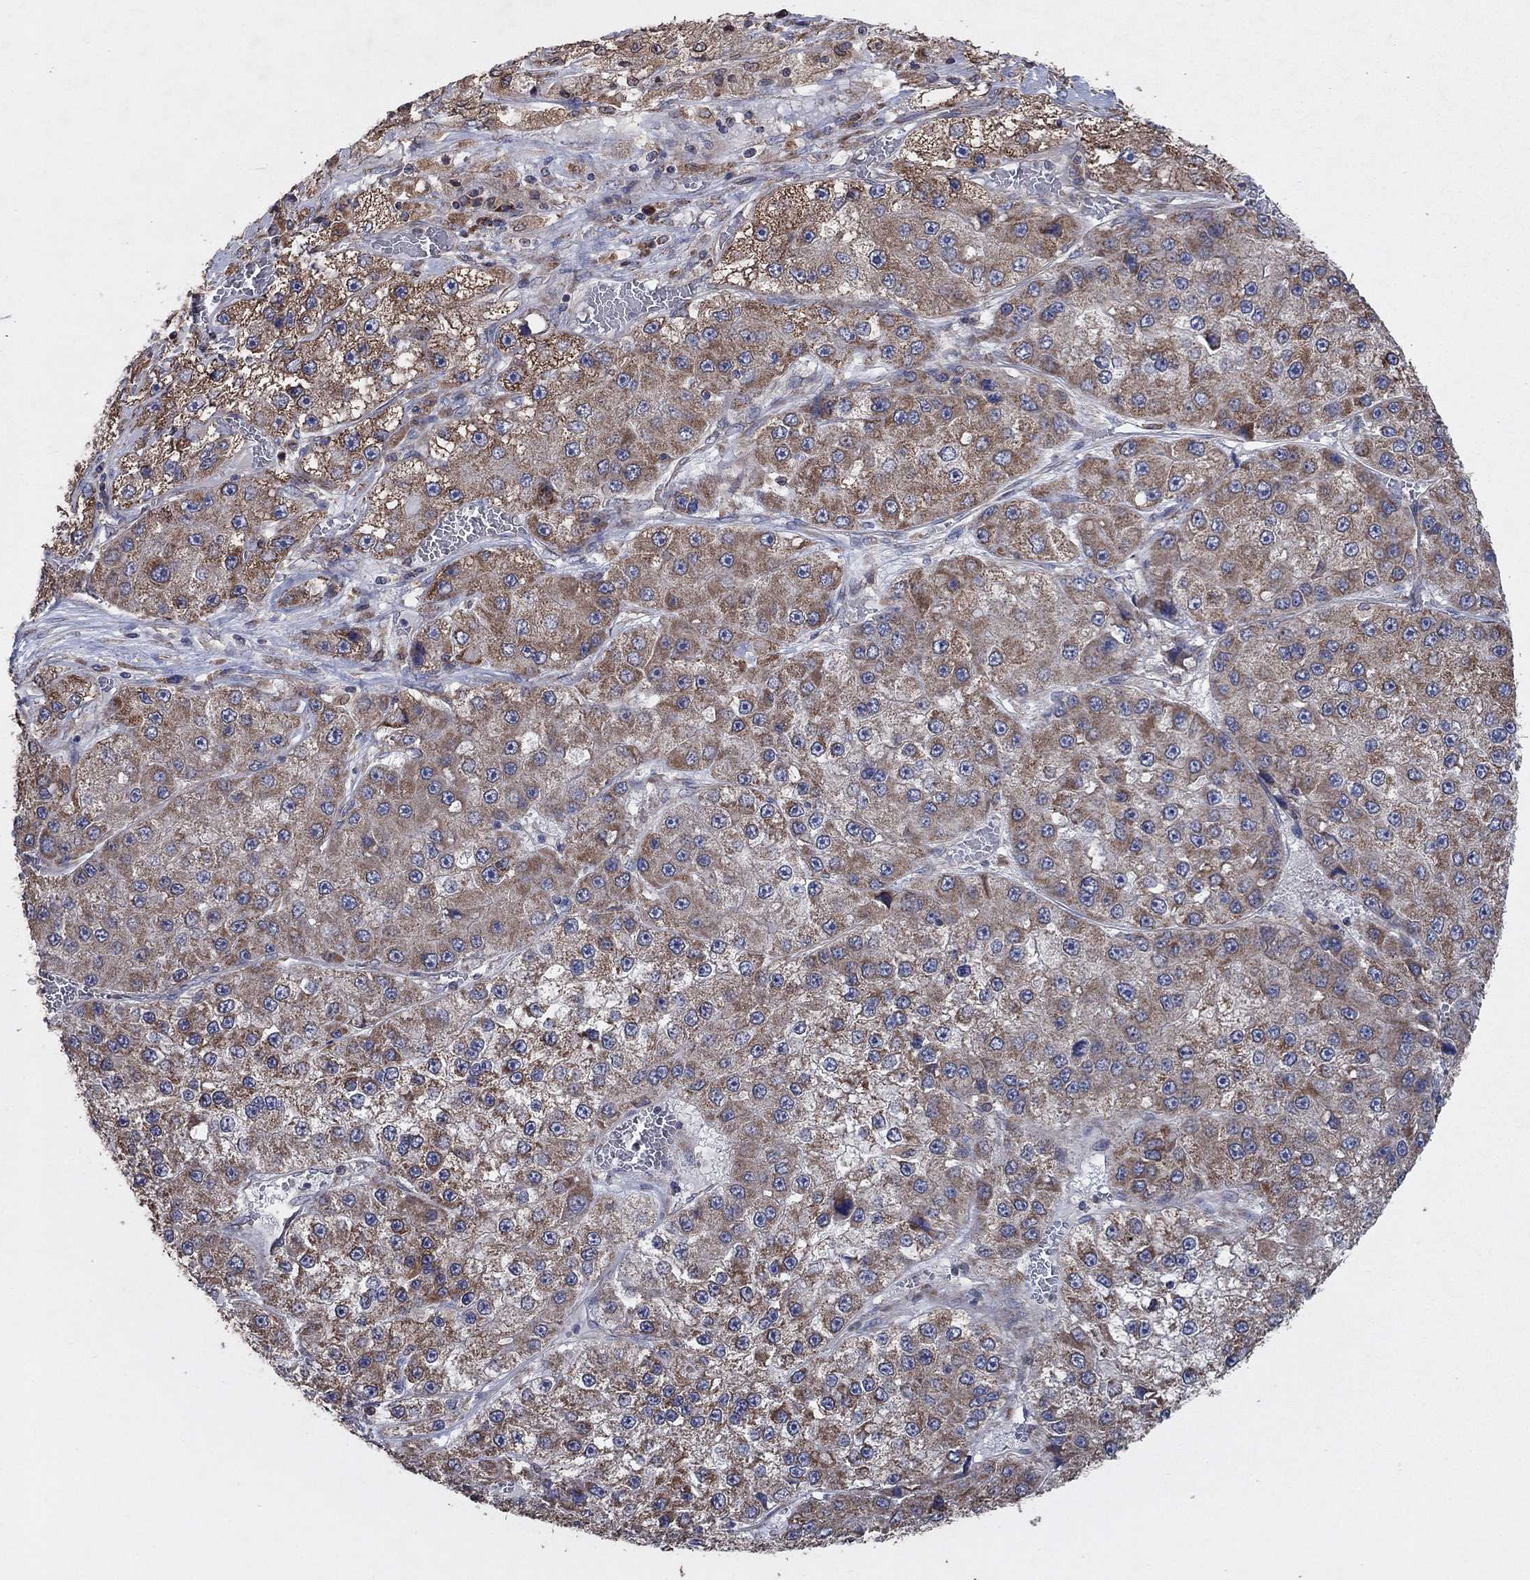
{"staining": {"intensity": "moderate", "quantity": ">75%", "location": "cytoplasmic/membranous"}, "tissue": "liver cancer", "cell_type": "Tumor cells", "image_type": "cancer", "snomed": [{"axis": "morphology", "description": "Carcinoma, Hepatocellular, NOS"}, {"axis": "topography", "description": "Liver"}], "caption": "Moderate cytoplasmic/membranous protein positivity is seen in about >75% of tumor cells in liver hepatocellular carcinoma. The staining is performed using DAB brown chromogen to label protein expression. The nuclei are counter-stained blue using hematoxylin.", "gene": "NCEH1", "patient": {"sex": "female", "age": 73}}